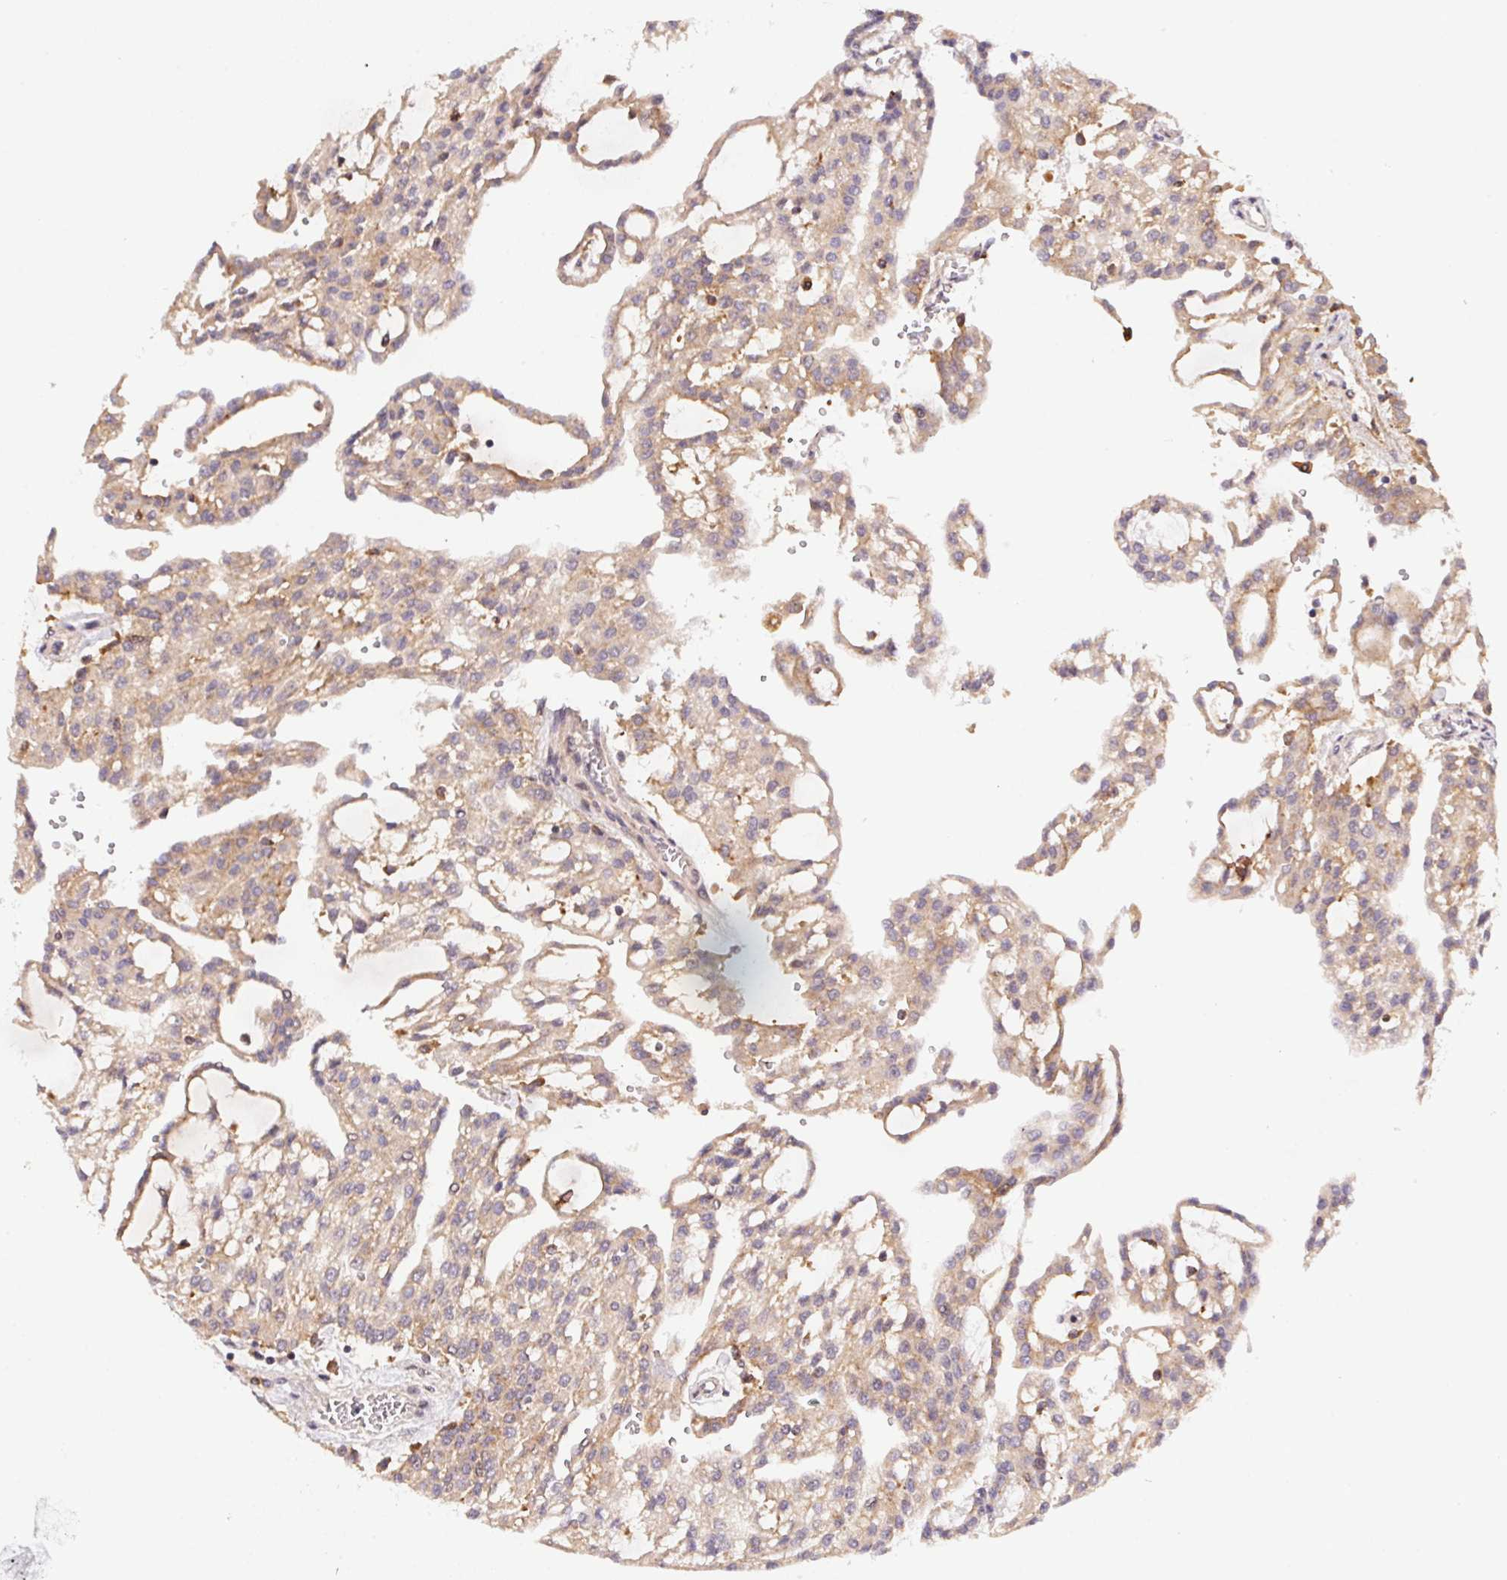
{"staining": {"intensity": "weak", "quantity": "25%-75%", "location": "cytoplasmic/membranous"}, "tissue": "renal cancer", "cell_type": "Tumor cells", "image_type": "cancer", "snomed": [{"axis": "morphology", "description": "Adenocarcinoma, NOS"}, {"axis": "topography", "description": "Kidney"}], "caption": "IHC of human renal cancer (adenocarcinoma) demonstrates low levels of weak cytoplasmic/membranous staining in approximately 25%-75% of tumor cells.", "gene": "SLC52A2", "patient": {"sex": "male", "age": 63}}